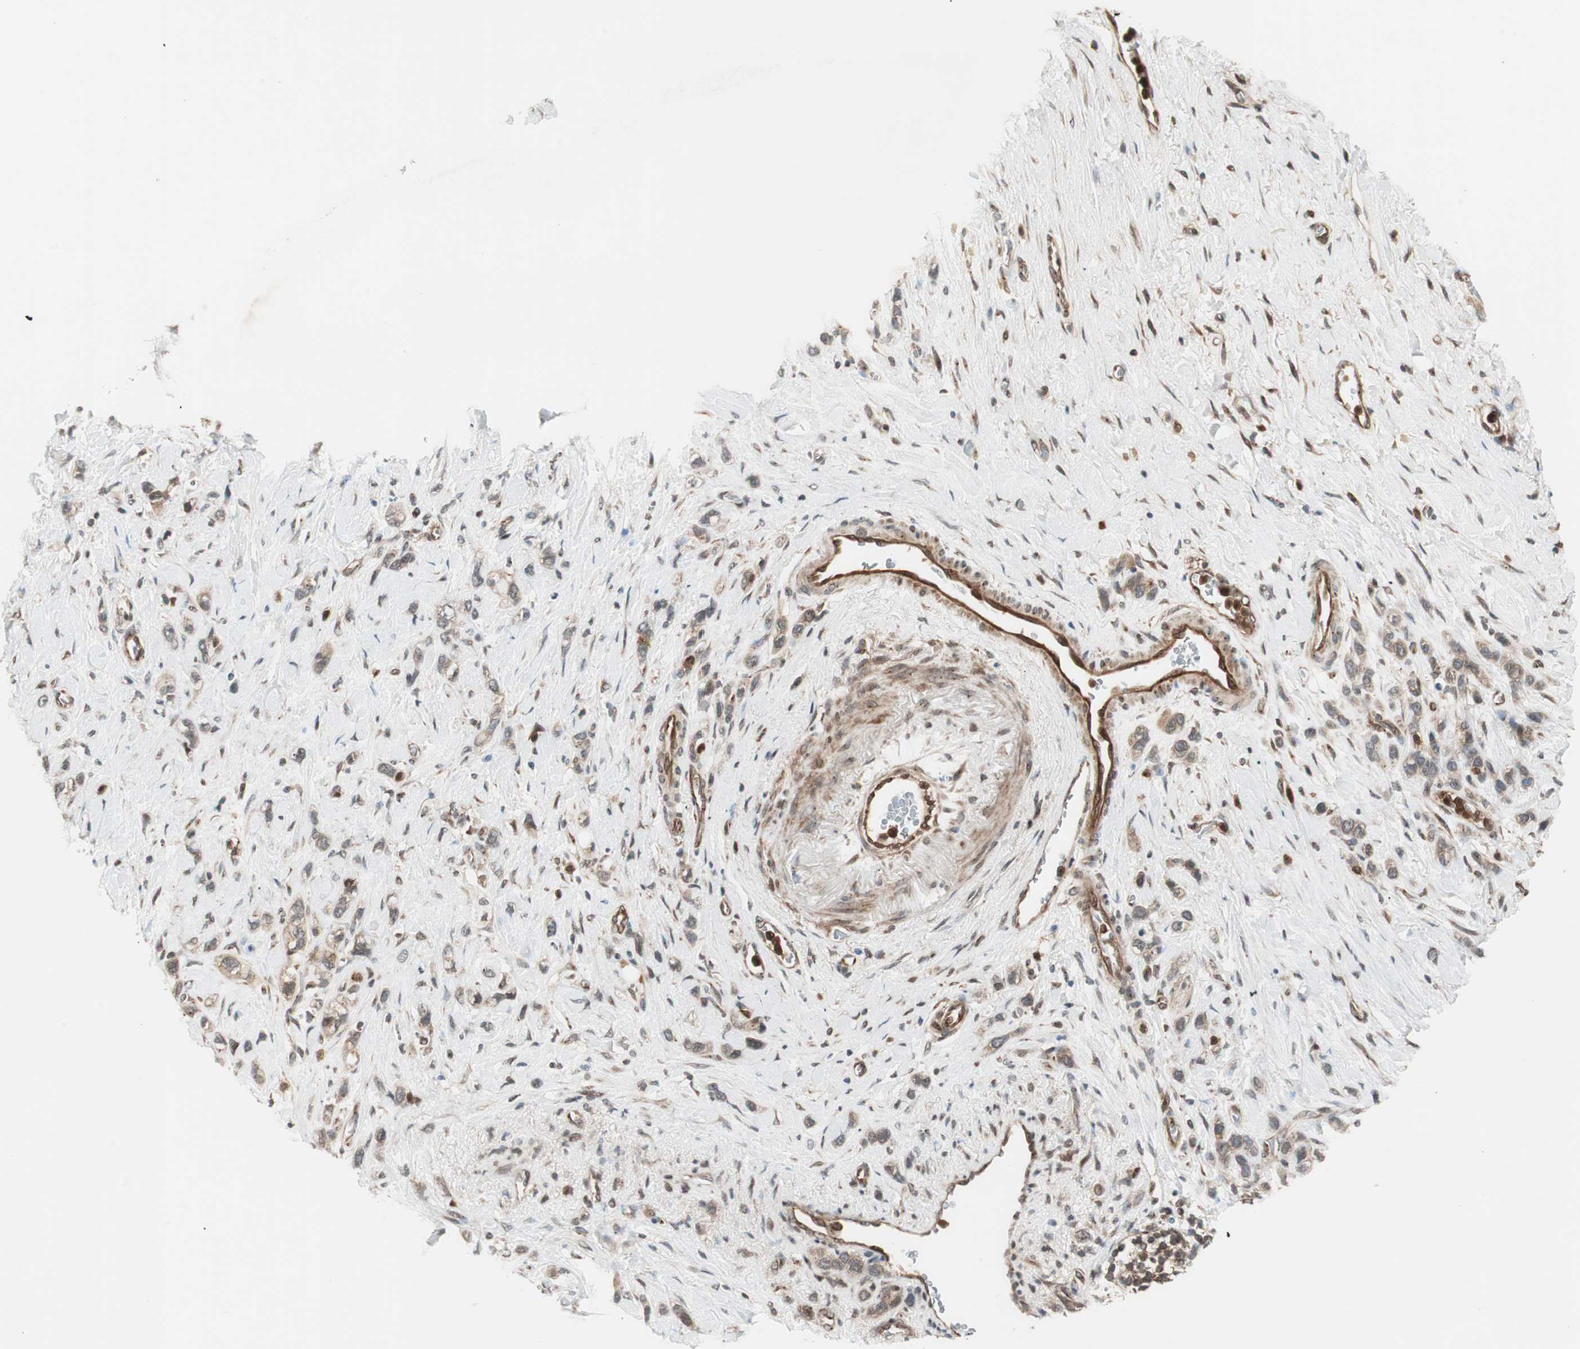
{"staining": {"intensity": "moderate", "quantity": ">75%", "location": "cytoplasmic/membranous"}, "tissue": "stomach cancer", "cell_type": "Tumor cells", "image_type": "cancer", "snomed": [{"axis": "morphology", "description": "Normal tissue, NOS"}, {"axis": "morphology", "description": "Adenocarcinoma, NOS"}, {"axis": "morphology", "description": "Adenocarcinoma, High grade"}, {"axis": "topography", "description": "Stomach, upper"}, {"axis": "topography", "description": "Stomach"}], "caption": "A high-resolution histopathology image shows immunohistochemistry staining of stomach cancer (adenocarcinoma (high-grade)), which shows moderate cytoplasmic/membranous expression in approximately >75% of tumor cells. Nuclei are stained in blue.", "gene": "PRKG2", "patient": {"sex": "female", "age": 65}}